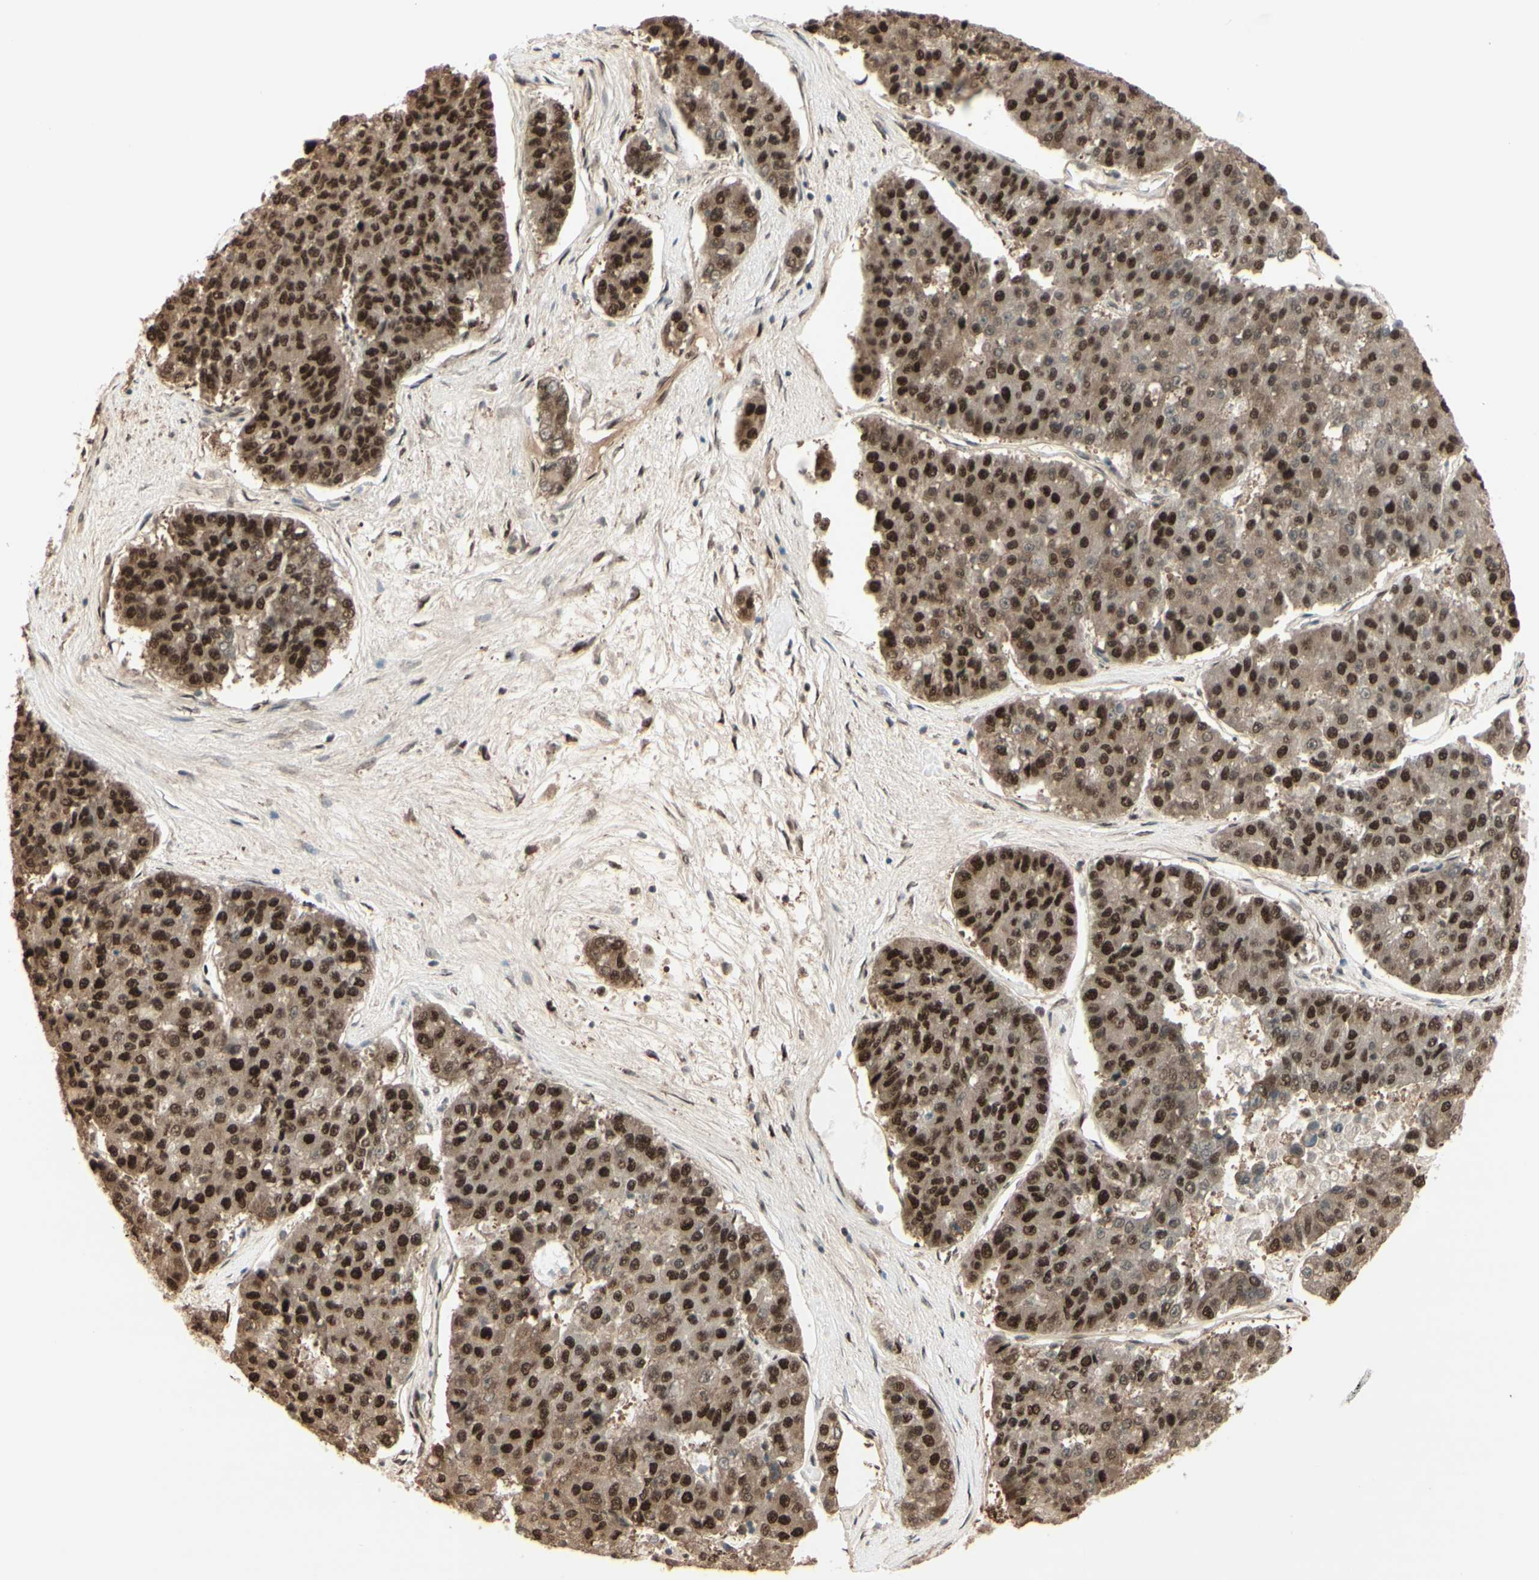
{"staining": {"intensity": "strong", "quantity": ">75%", "location": "cytoplasmic/membranous,nuclear"}, "tissue": "pancreatic cancer", "cell_type": "Tumor cells", "image_type": "cancer", "snomed": [{"axis": "morphology", "description": "Adenocarcinoma, NOS"}, {"axis": "topography", "description": "Pancreas"}], "caption": "Protein expression by immunohistochemistry (IHC) demonstrates strong cytoplasmic/membranous and nuclear staining in approximately >75% of tumor cells in pancreatic adenocarcinoma. The protein is stained brown, and the nuclei are stained in blue (DAB IHC with brightfield microscopy, high magnification).", "gene": "HSF1", "patient": {"sex": "male", "age": 50}}